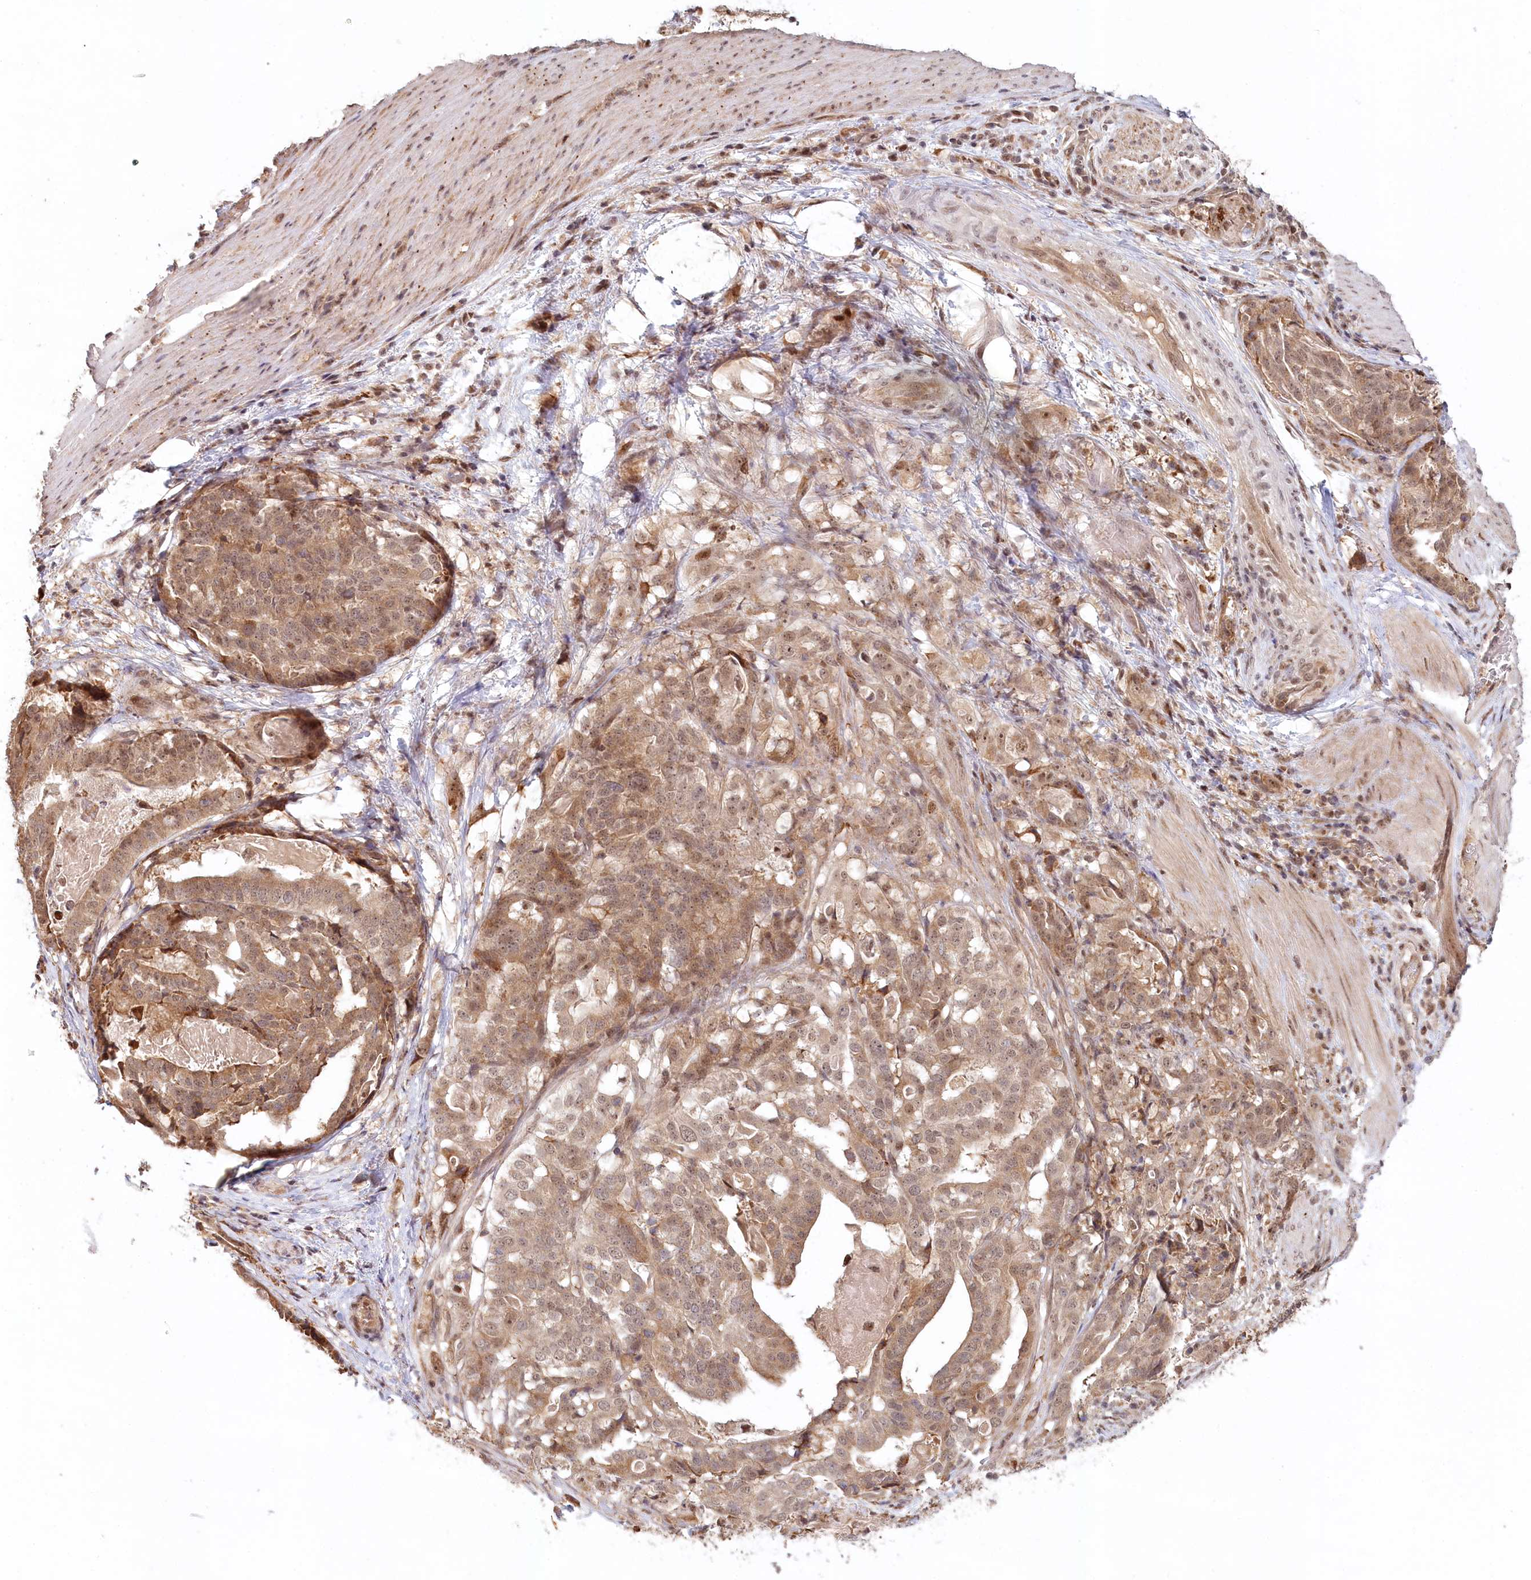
{"staining": {"intensity": "moderate", "quantity": ">75%", "location": "cytoplasmic/membranous,nuclear"}, "tissue": "stomach cancer", "cell_type": "Tumor cells", "image_type": "cancer", "snomed": [{"axis": "morphology", "description": "Adenocarcinoma, NOS"}, {"axis": "topography", "description": "Stomach"}], "caption": "Stomach cancer (adenocarcinoma) stained with a protein marker shows moderate staining in tumor cells.", "gene": "WAPL", "patient": {"sex": "male", "age": 48}}